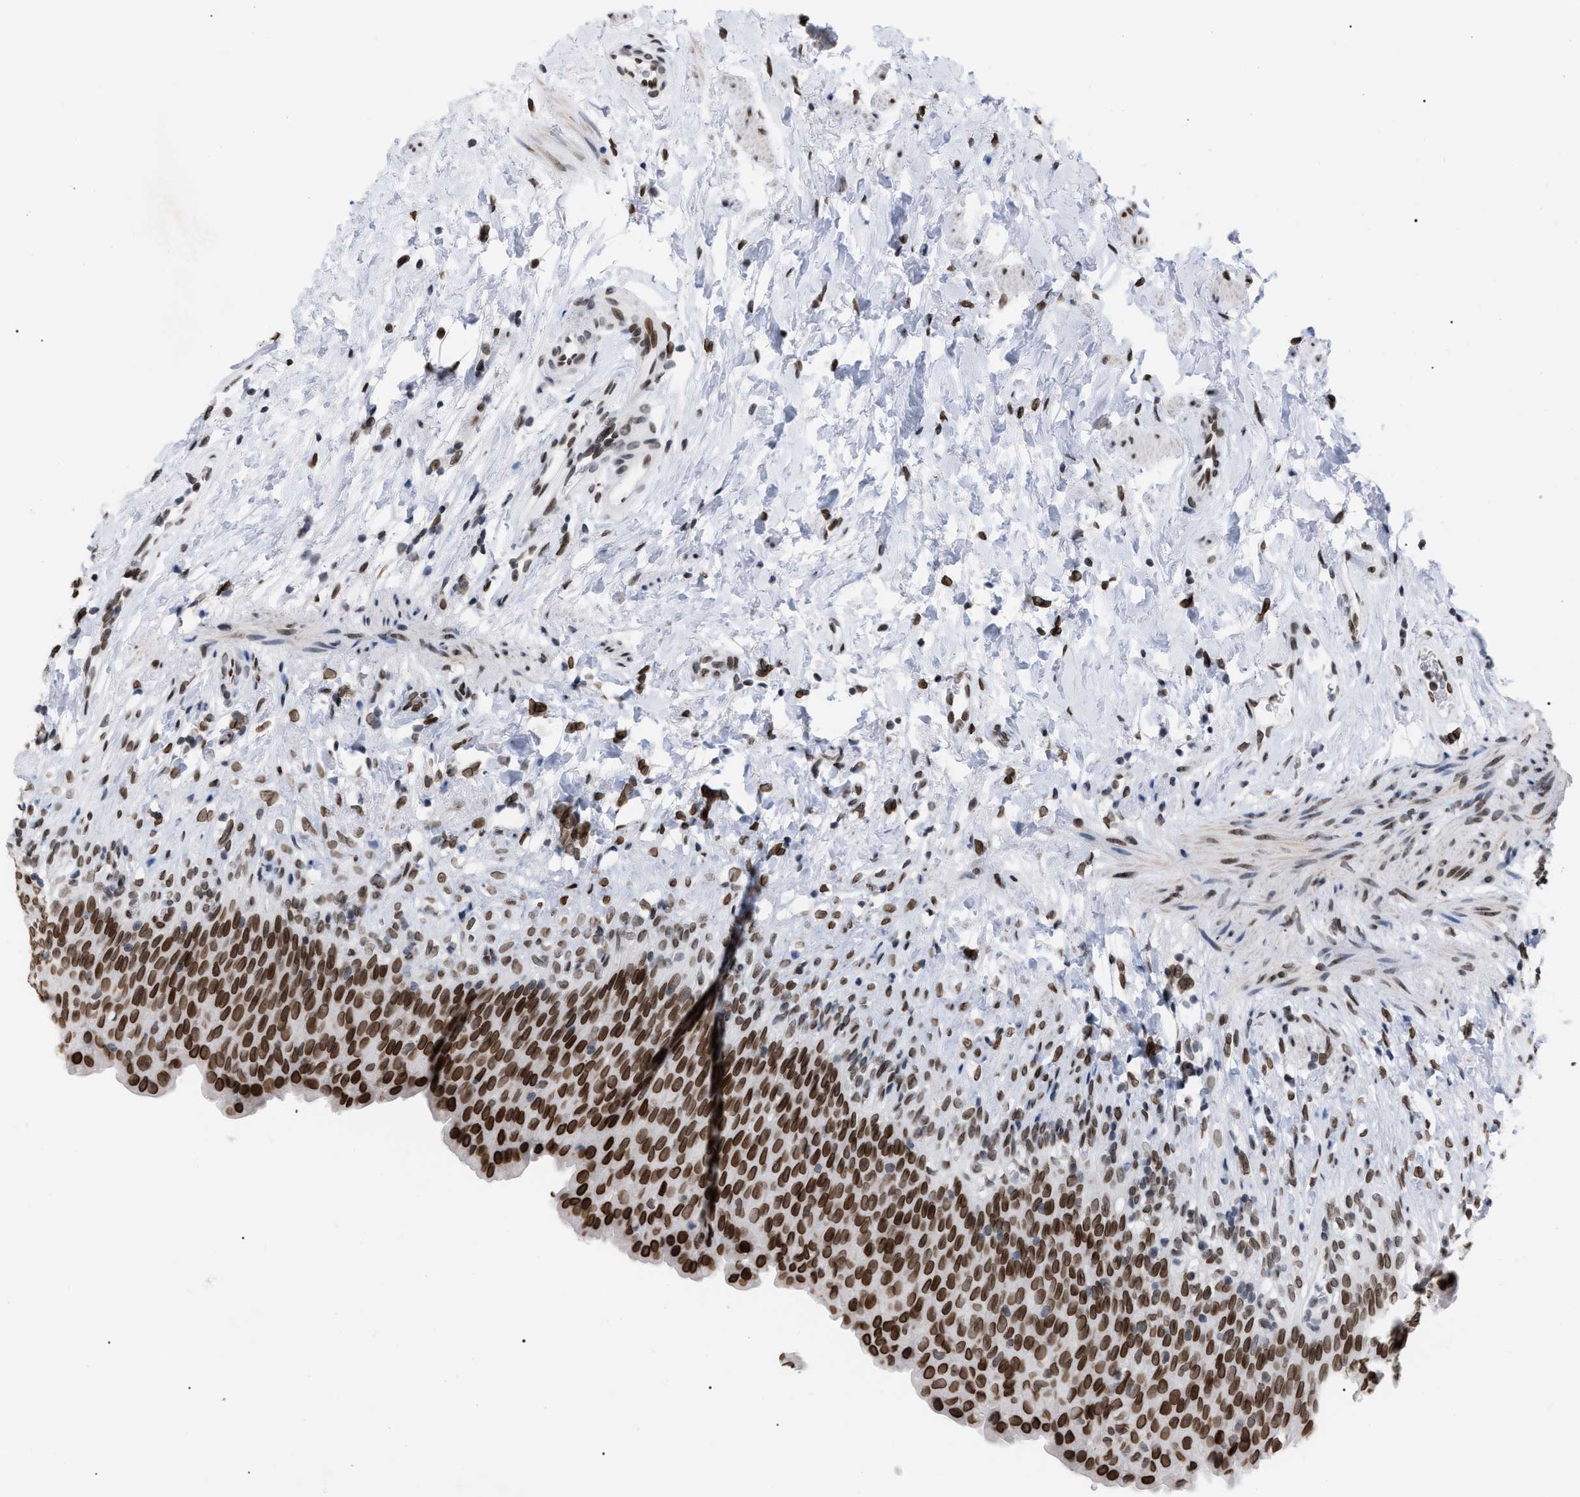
{"staining": {"intensity": "strong", "quantity": ">75%", "location": "cytoplasmic/membranous,nuclear"}, "tissue": "urinary bladder", "cell_type": "Urothelial cells", "image_type": "normal", "snomed": [{"axis": "morphology", "description": "Normal tissue, NOS"}, {"axis": "topography", "description": "Urinary bladder"}], "caption": "Urinary bladder was stained to show a protein in brown. There is high levels of strong cytoplasmic/membranous,nuclear expression in about >75% of urothelial cells.", "gene": "TPR", "patient": {"sex": "female", "age": 79}}